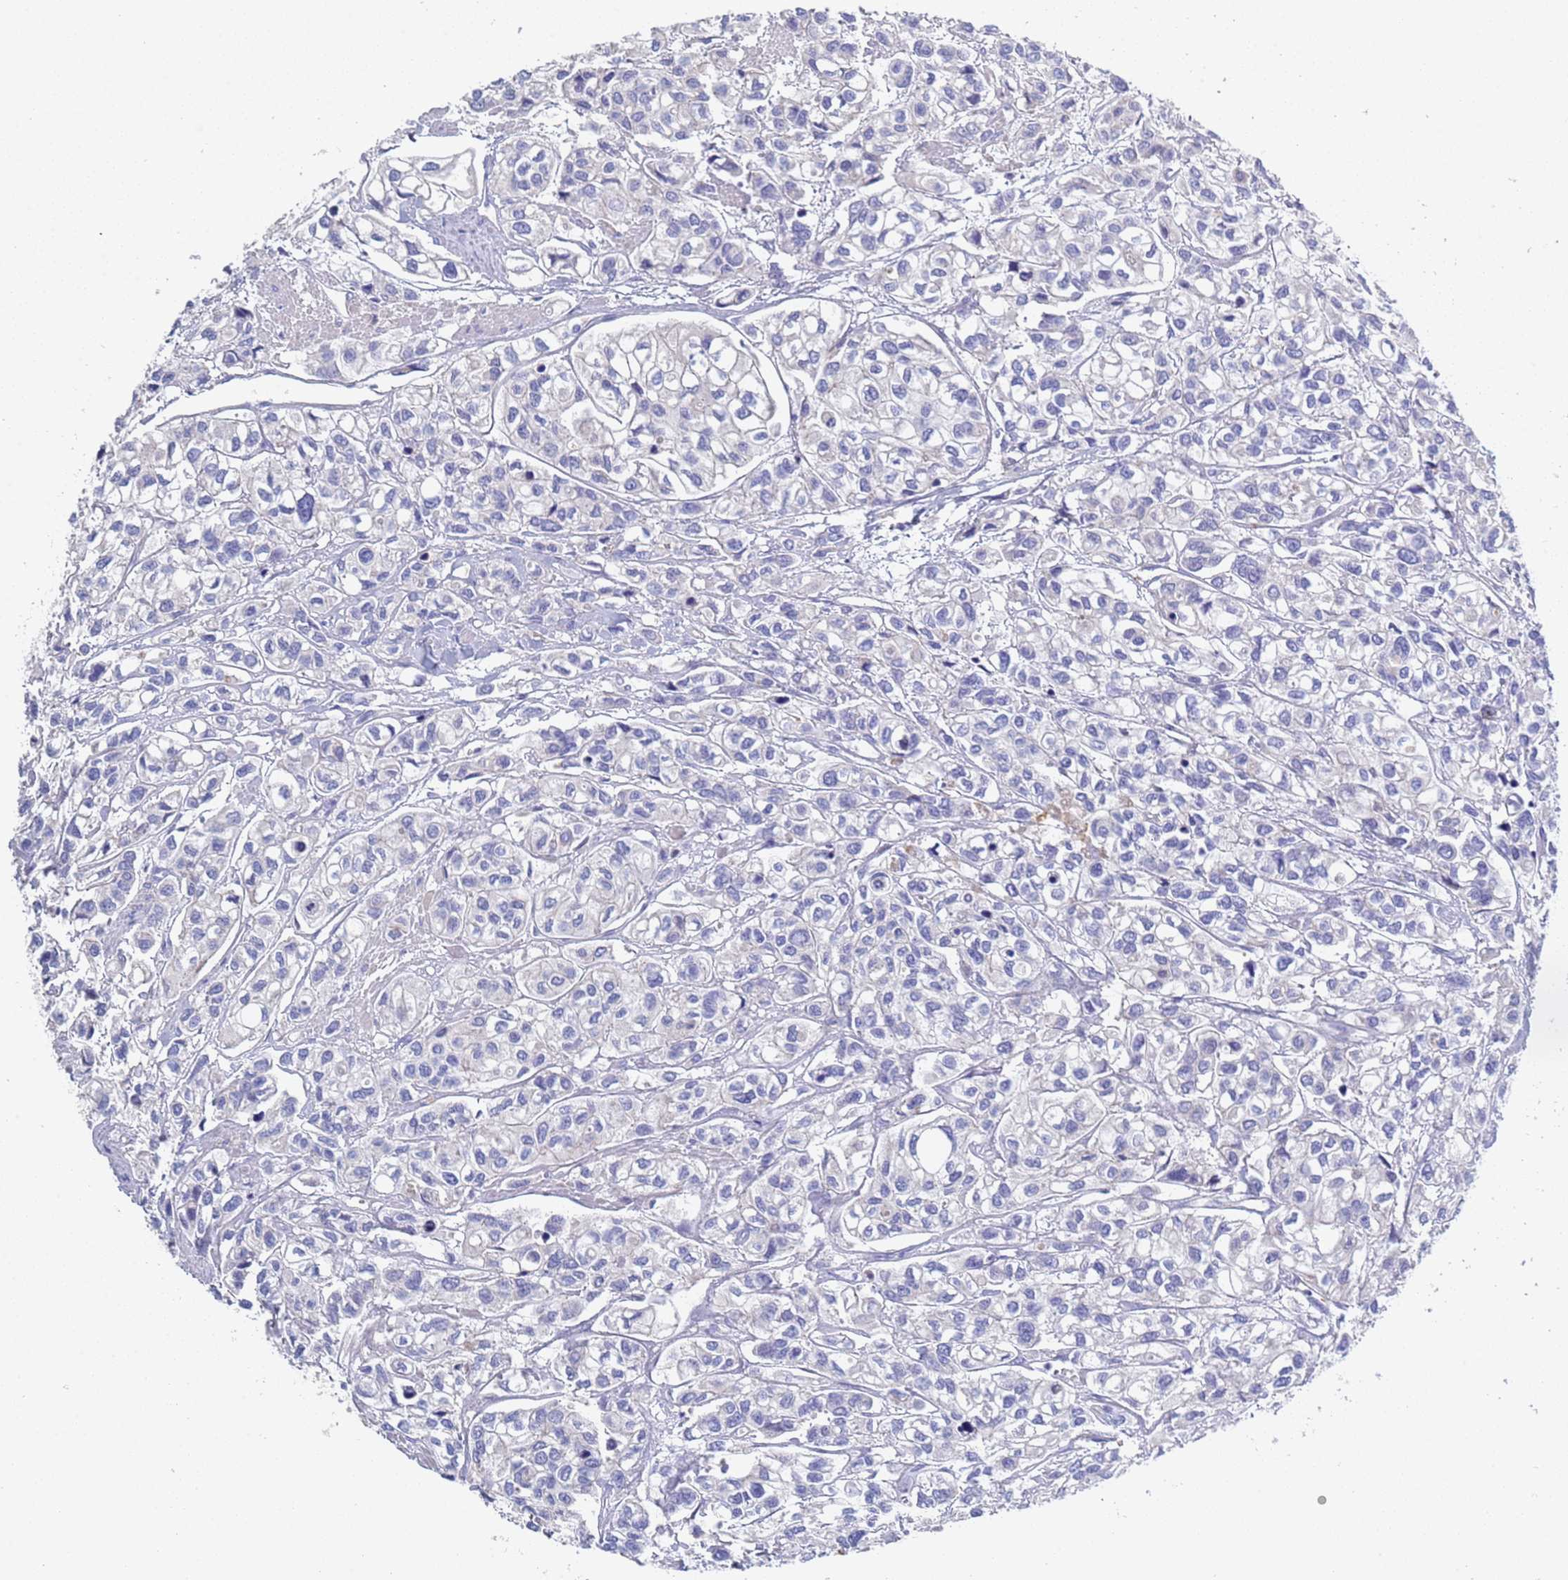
{"staining": {"intensity": "negative", "quantity": "none", "location": "none"}, "tissue": "urothelial cancer", "cell_type": "Tumor cells", "image_type": "cancer", "snomed": [{"axis": "morphology", "description": "Urothelial carcinoma, High grade"}, {"axis": "topography", "description": "Urinary bladder"}], "caption": "IHC micrograph of urothelial cancer stained for a protein (brown), which demonstrates no expression in tumor cells.", "gene": "C4orf46", "patient": {"sex": "male", "age": 67}}